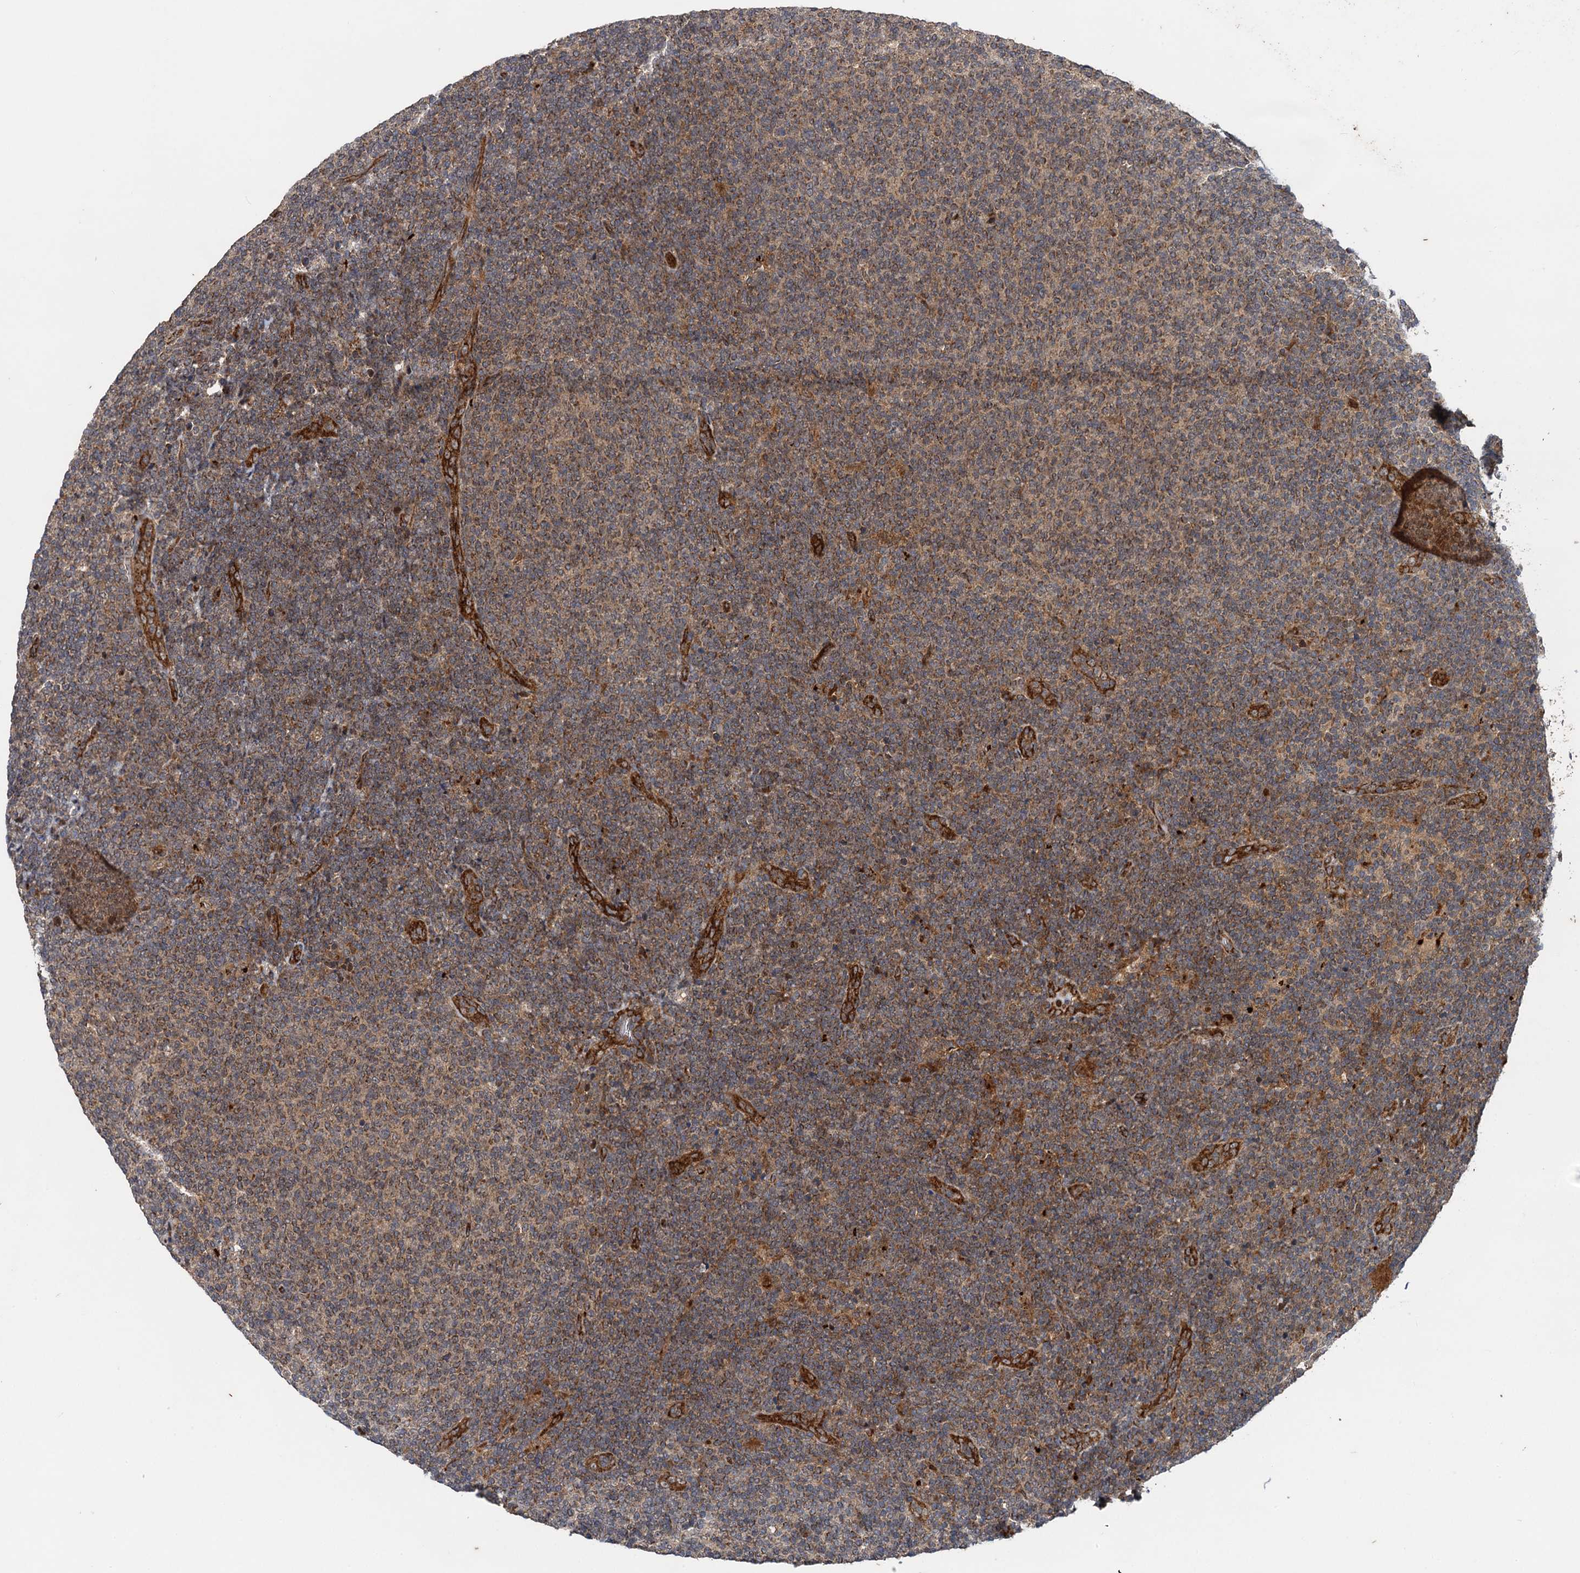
{"staining": {"intensity": "weak", "quantity": "25%-75%", "location": "cytoplasmic/membranous"}, "tissue": "lymphoma", "cell_type": "Tumor cells", "image_type": "cancer", "snomed": [{"axis": "morphology", "description": "Malignant lymphoma, non-Hodgkin's type, Low grade"}, {"axis": "topography", "description": "Lymph node"}], "caption": "Immunohistochemical staining of low-grade malignant lymphoma, non-Hodgkin's type shows weak cytoplasmic/membranous protein staining in approximately 25%-75% of tumor cells. The protein is shown in brown color, while the nuclei are stained blue.", "gene": "NLRP10", "patient": {"sex": "male", "age": 66}}